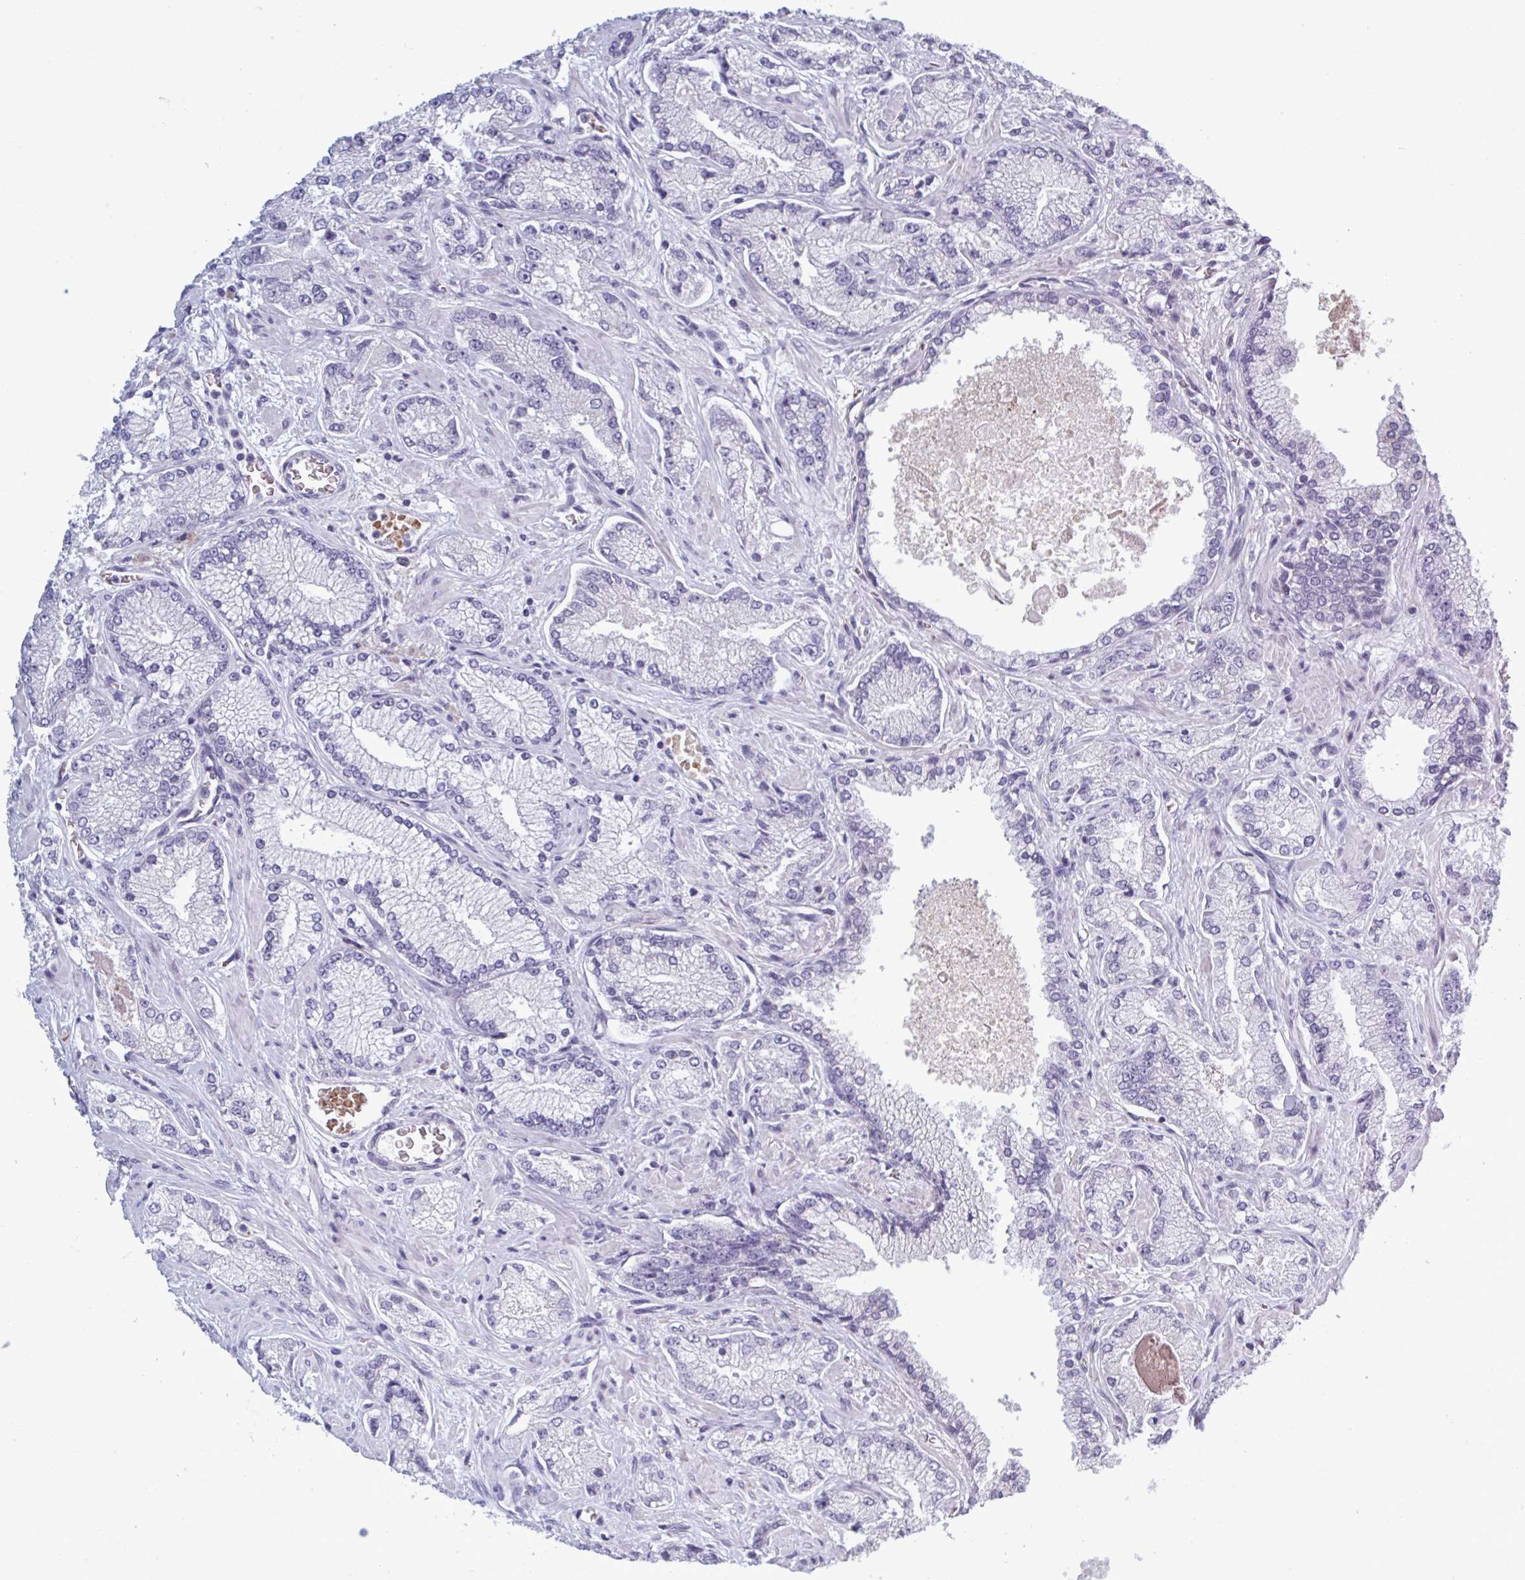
{"staining": {"intensity": "negative", "quantity": "none", "location": "none"}, "tissue": "prostate cancer", "cell_type": "Tumor cells", "image_type": "cancer", "snomed": [{"axis": "morphology", "description": "Normal tissue, NOS"}, {"axis": "morphology", "description": "Adenocarcinoma, High grade"}, {"axis": "topography", "description": "Prostate"}, {"axis": "topography", "description": "Peripheral nerve tissue"}], "caption": "There is no significant staining in tumor cells of prostate adenocarcinoma (high-grade). The staining was performed using DAB (3,3'-diaminobenzidine) to visualize the protein expression in brown, while the nuclei were stained in blue with hematoxylin (Magnification: 20x).", "gene": "HSD11B2", "patient": {"sex": "male", "age": 68}}